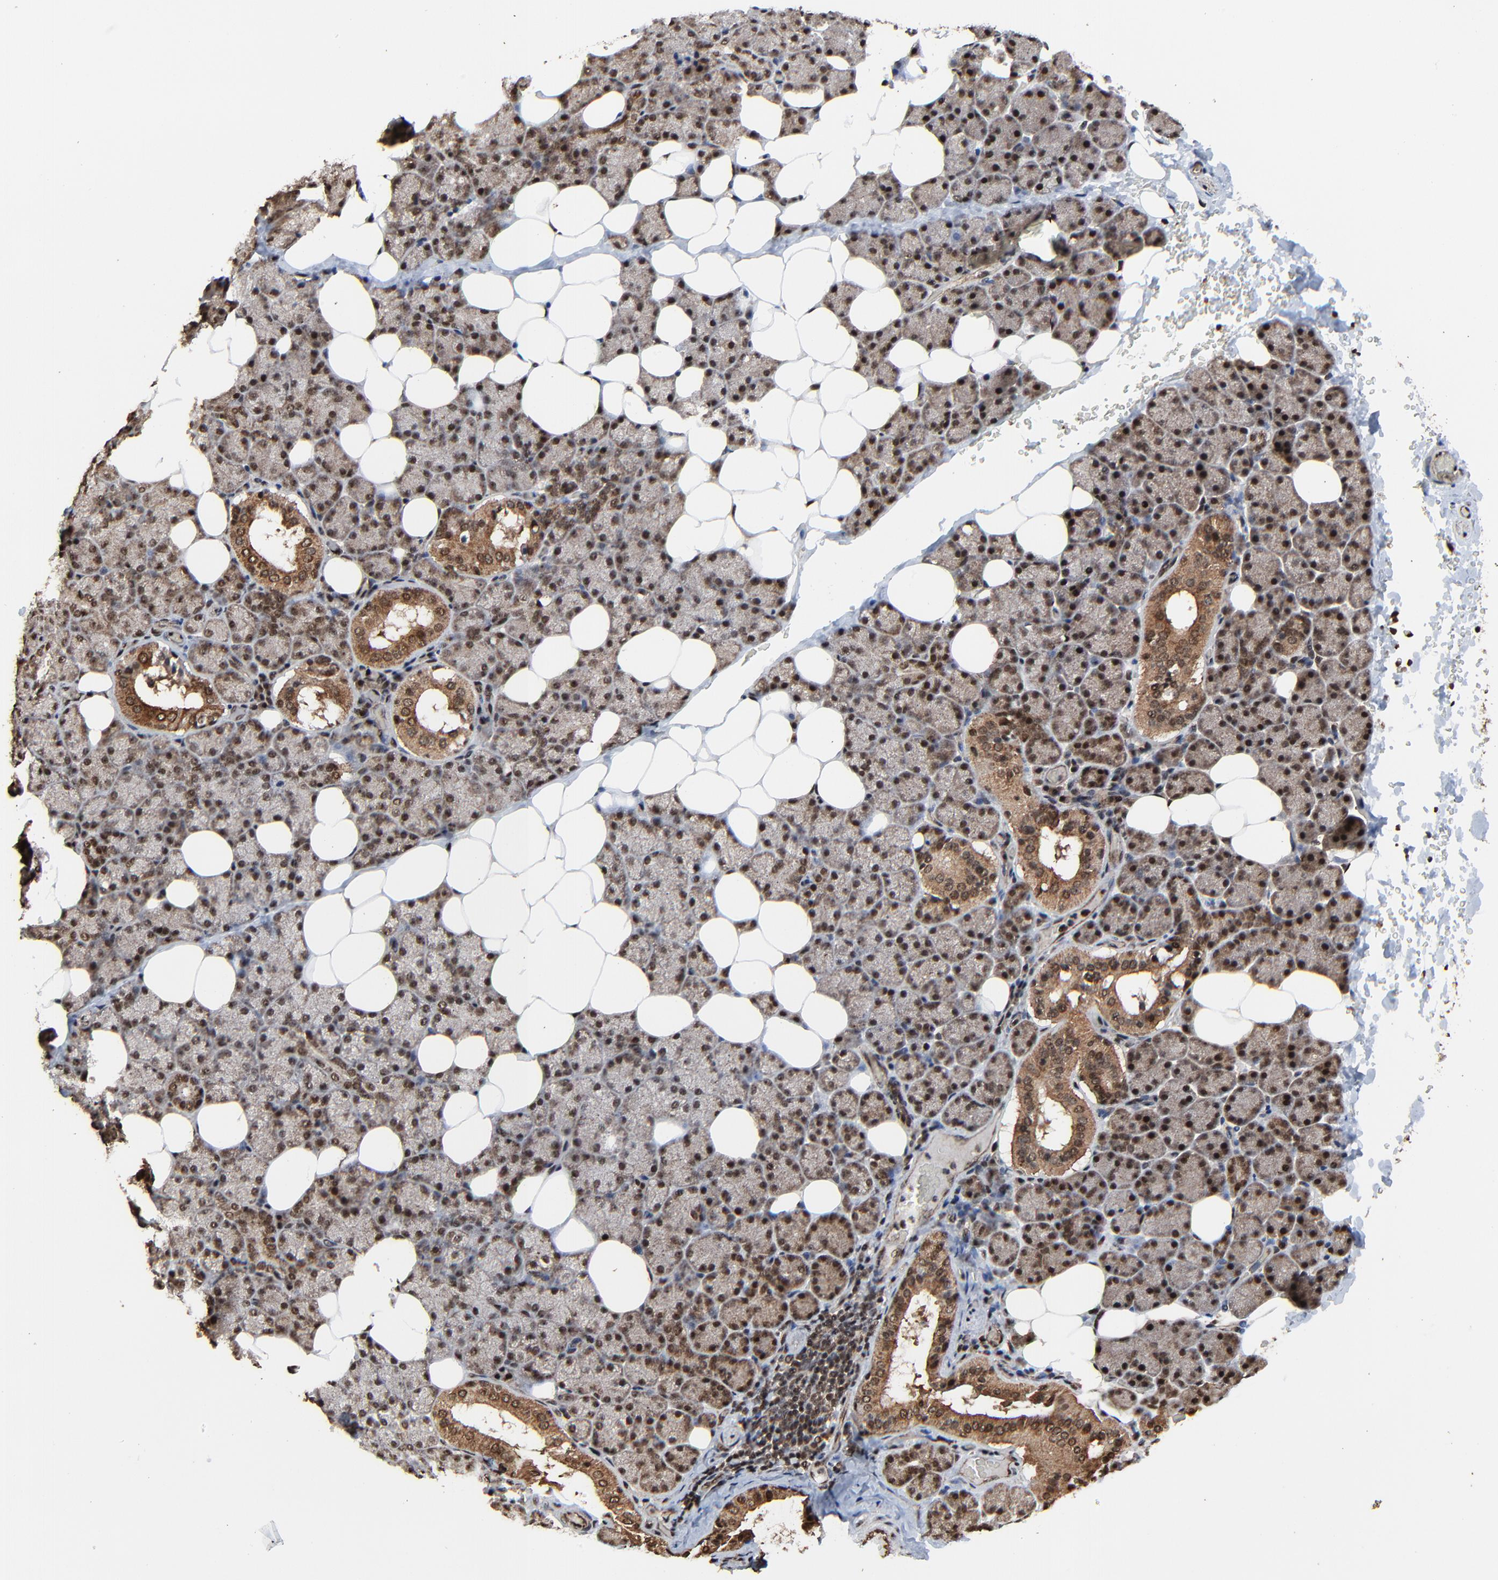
{"staining": {"intensity": "moderate", "quantity": ">75%", "location": "cytoplasmic/membranous,nuclear"}, "tissue": "salivary gland", "cell_type": "Glandular cells", "image_type": "normal", "snomed": [{"axis": "morphology", "description": "Normal tissue, NOS"}, {"axis": "topography", "description": "Lymph node"}, {"axis": "topography", "description": "Salivary gland"}], "caption": "Brown immunohistochemical staining in benign salivary gland reveals moderate cytoplasmic/membranous,nuclear expression in about >75% of glandular cells. Using DAB (3,3'-diaminobenzidine) (brown) and hematoxylin (blue) stains, captured at high magnification using brightfield microscopy.", "gene": "RHOJ", "patient": {"sex": "male", "age": 8}}